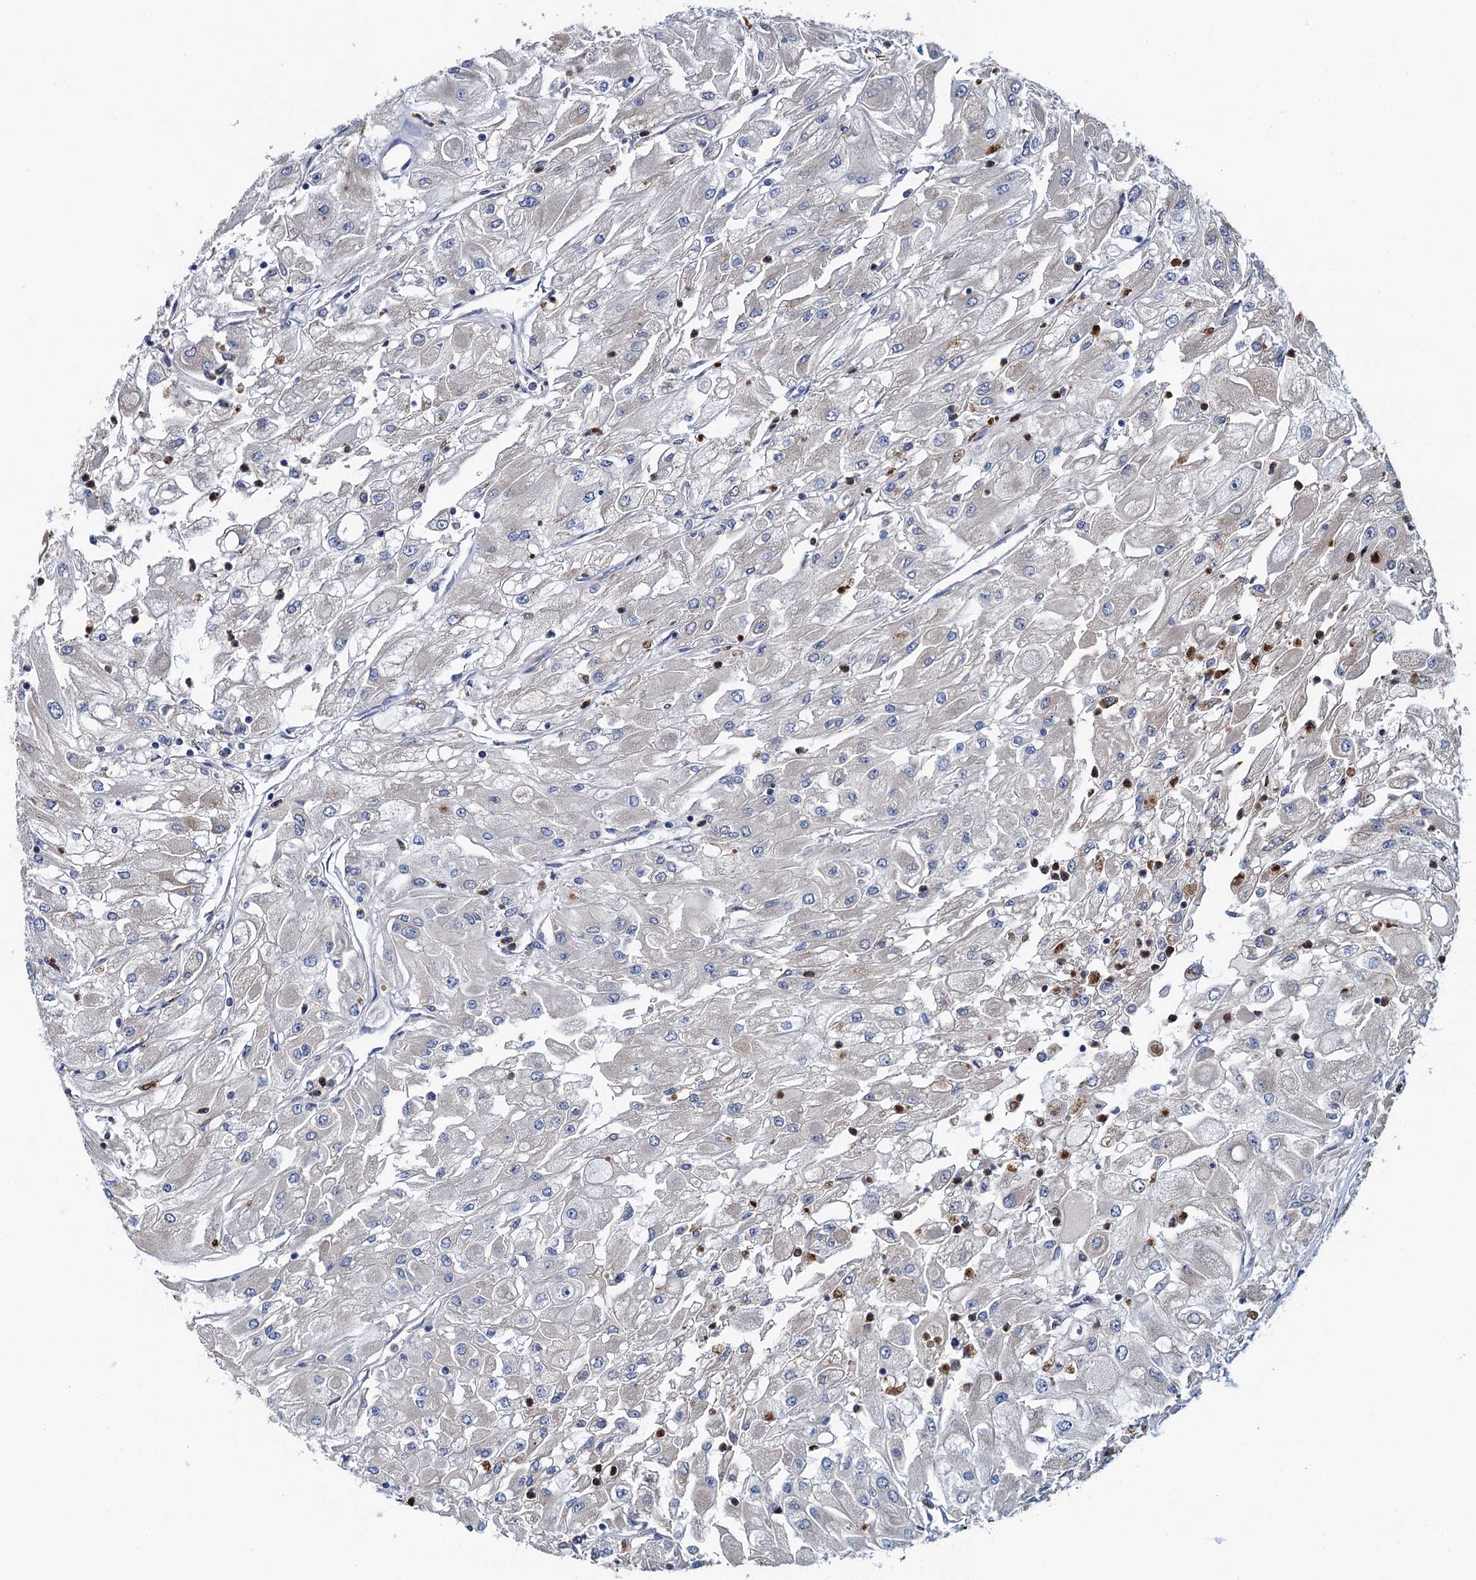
{"staining": {"intensity": "negative", "quantity": "none", "location": "none"}, "tissue": "renal cancer", "cell_type": "Tumor cells", "image_type": "cancer", "snomed": [{"axis": "morphology", "description": "Adenocarcinoma, NOS"}, {"axis": "topography", "description": "Kidney"}], "caption": "Tumor cells show no significant positivity in renal cancer.", "gene": "ADCY9", "patient": {"sex": "male", "age": 80}}